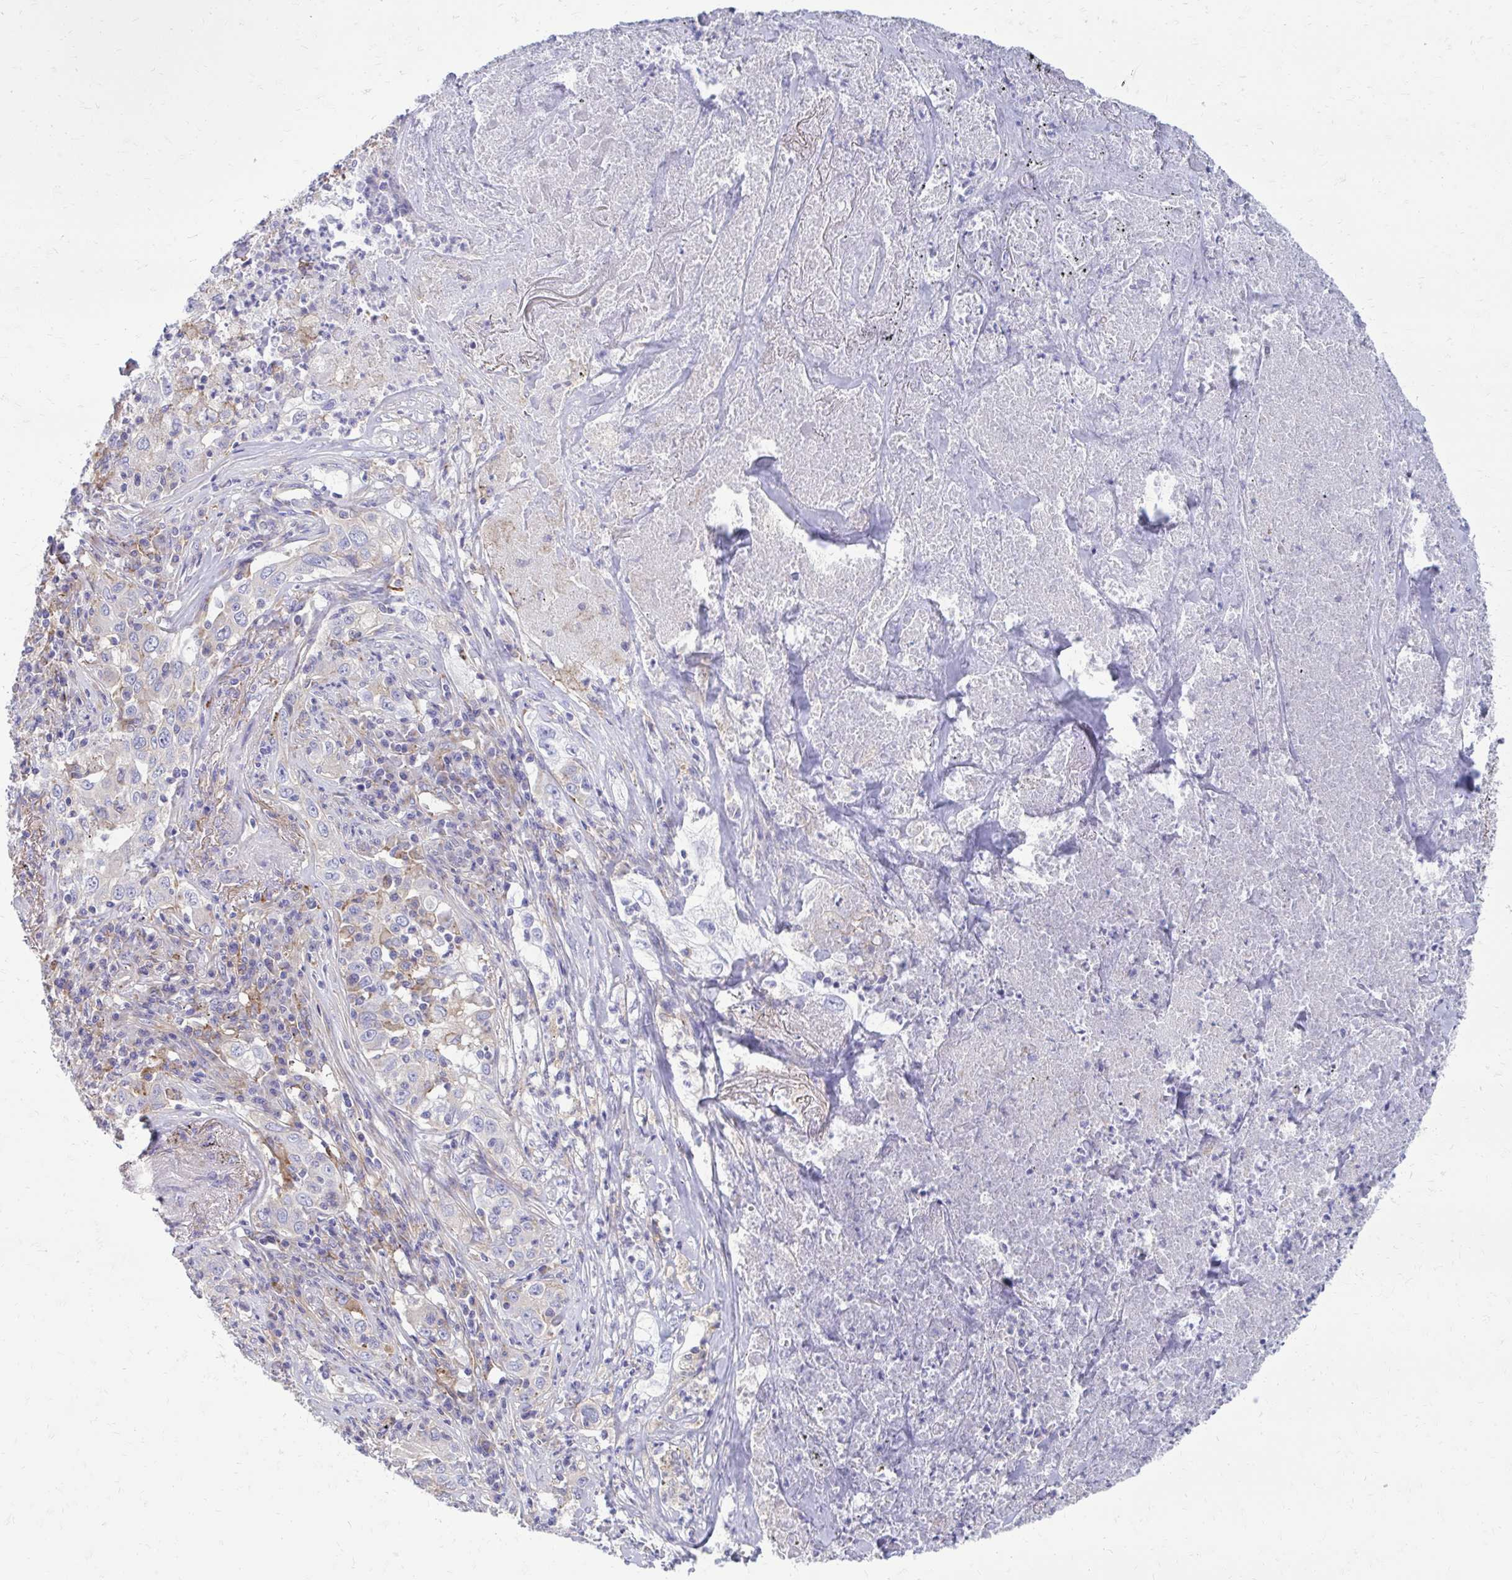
{"staining": {"intensity": "negative", "quantity": "none", "location": "none"}, "tissue": "lung cancer", "cell_type": "Tumor cells", "image_type": "cancer", "snomed": [{"axis": "morphology", "description": "Squamous cell carcinoma, NOS"}, {"axis": "topography", "description": "Lung"}], "caption": "DAB (3,3'-diaminobenzidine) immunohistochemical staining of squamous cell carcinoma (lung) displays no significant staining in tumor cells. Brightfield microscopy of immunohistochemistry stained with DAB (brown) and hematoxylin (blue), captured at high magnification.", "gene": "CLTA", "patient": {"sex": "male", "age": 71}}